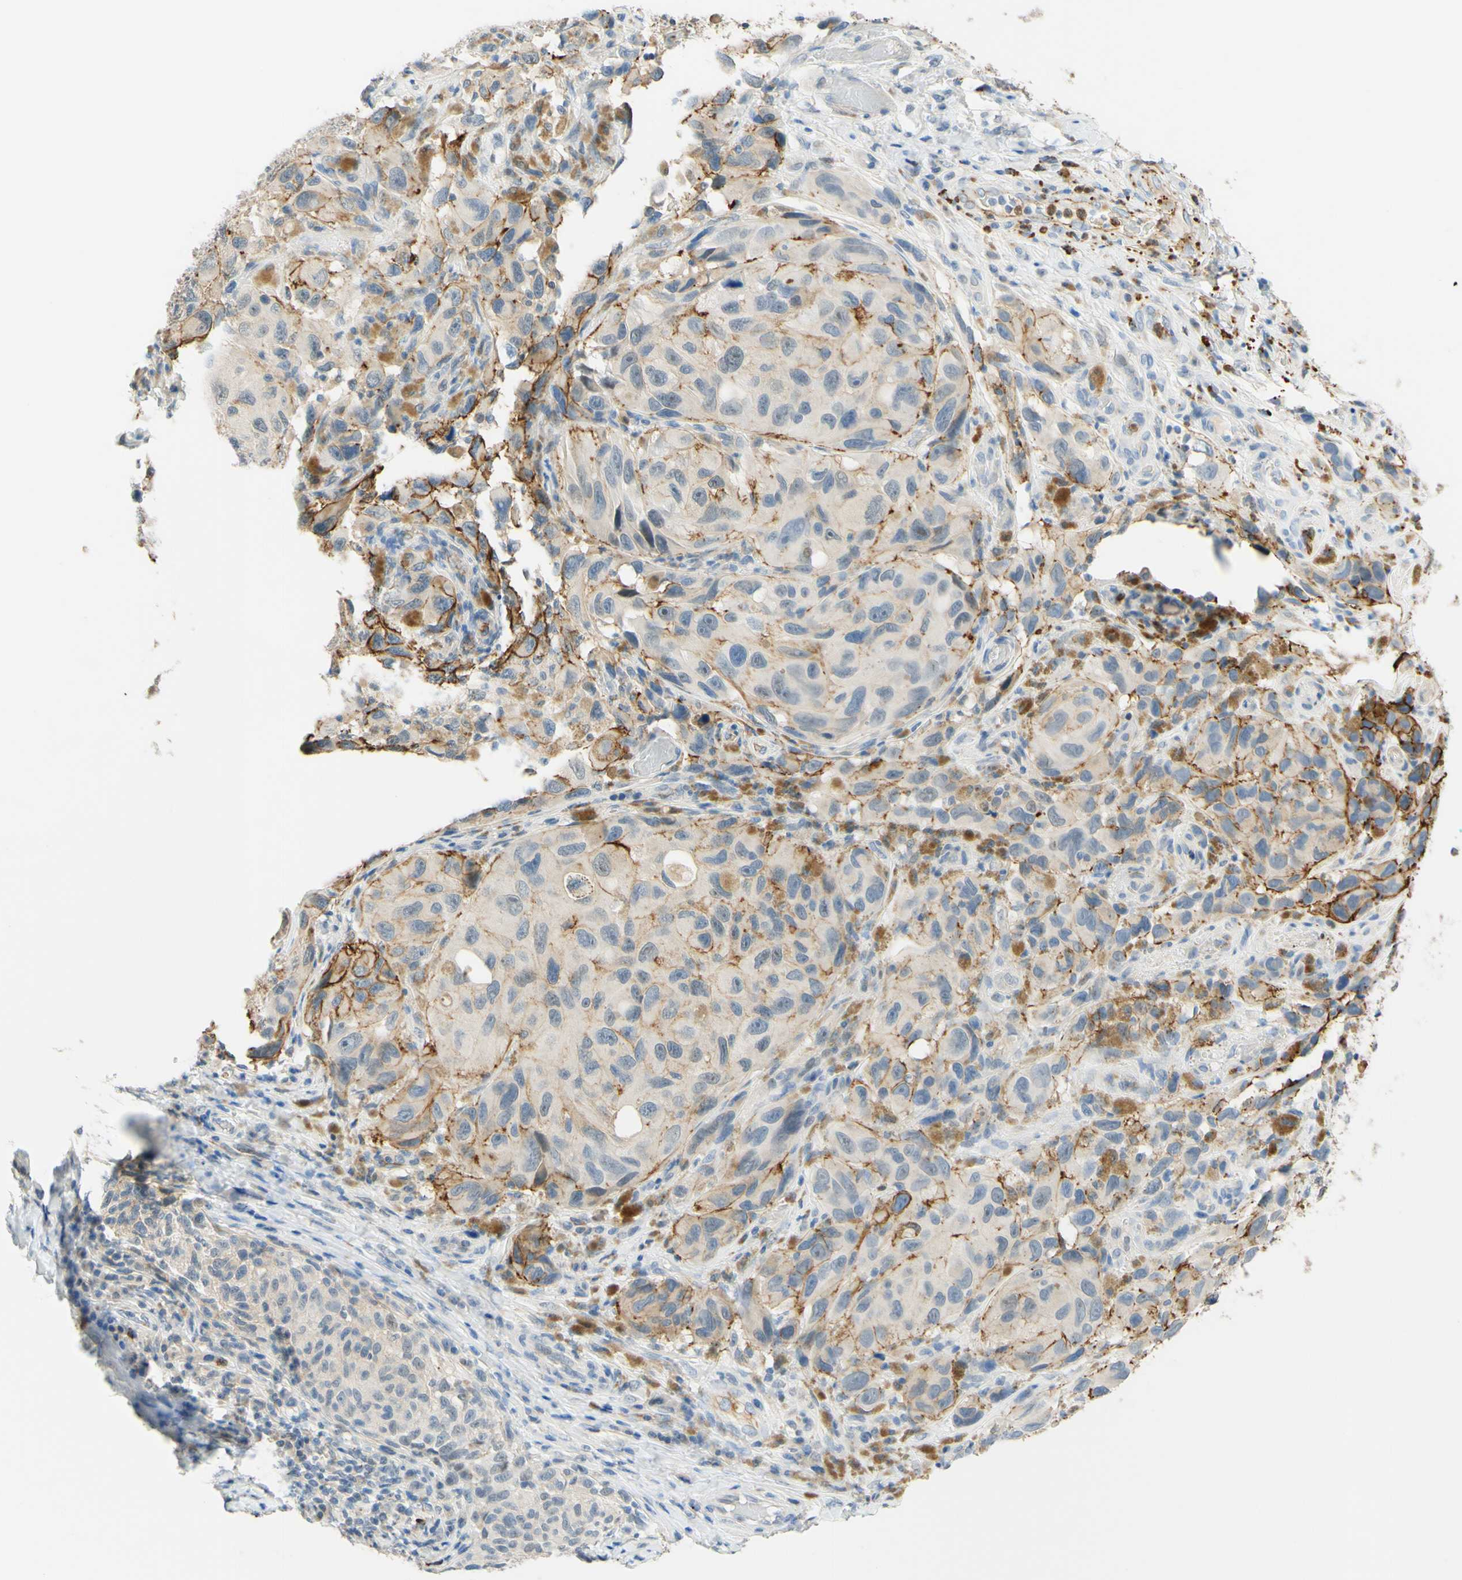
{"staining": {"intensity": "negative", "quantity": "none", "location": "none"}, "tissue": "melanoma", "cell_type": "Tumor cells", "image_type": "cancer", "snomed": [{"axis": "morphology", "description": "Malignant melanoma, NOS"}, {"axis": "topography", "description": "Skin"}], "caption": "High power microscopy micrograph of an immunohistochemistry (IHC) histopathology image of melanoma, revealing no significant positivity in tumor cells.", "gene": "TREM2", "patient": {"sex": "female", "age": 73}}